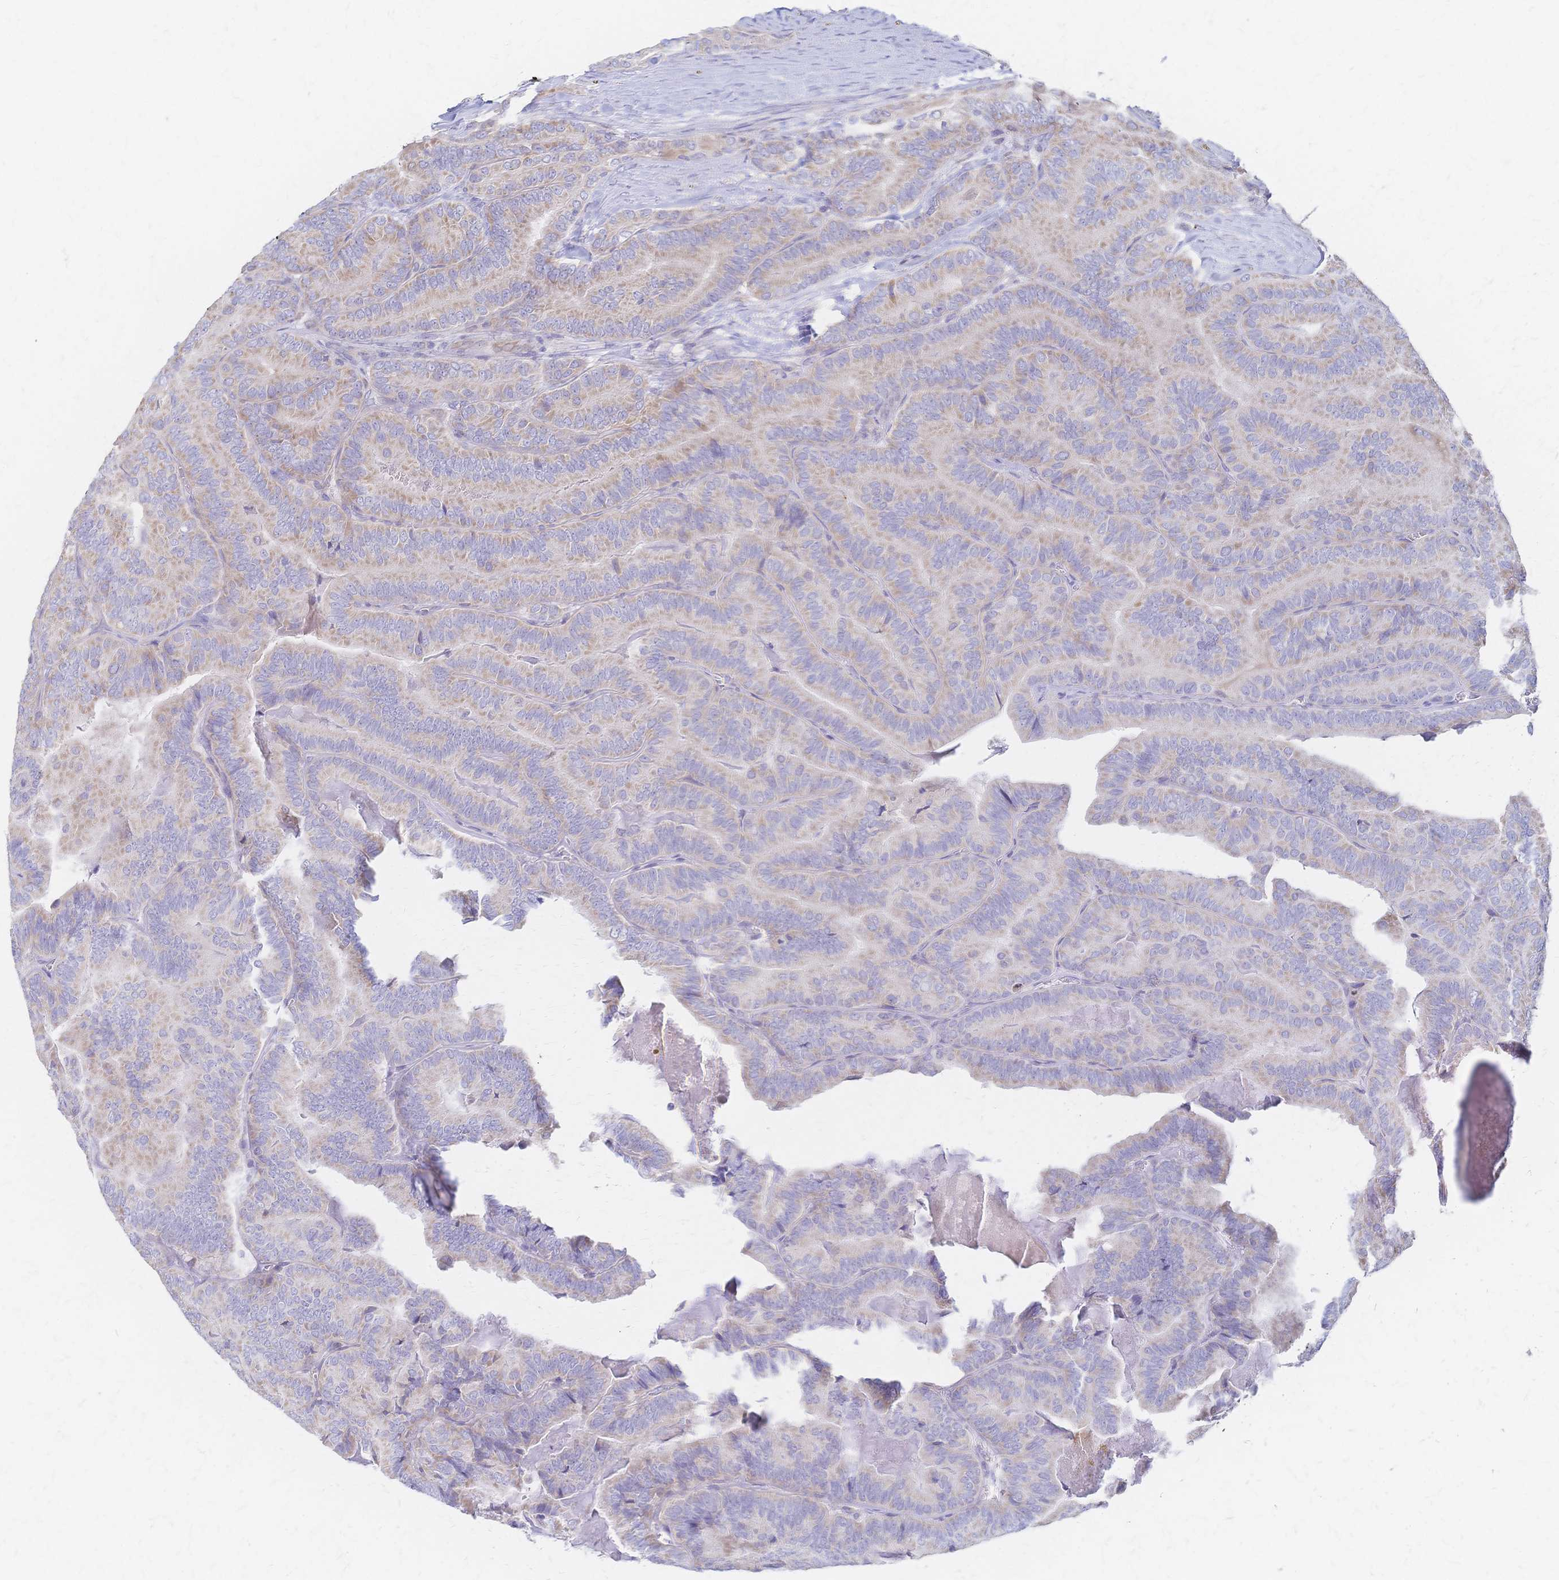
{"staining": {"intensity": "weak", "quantity": ">75%", "location": "cytoplasmic/membranous"}, "tissue": "thyroid cancer", "cell_type": "Tumor cells", "image_type": "cancer", "snomed": [{"axis": "morphology", "description": "Papillary adenocarcinoma, NOS"}, {"axis": "topography", "description": "Thyroid gland"}], "caption": "DAB (3,3'-diaminobenzidine) immunohistochemical staining of human thyroid papillary adenocarcinoma shows weak cytoplasmic/membranous protein expression in approximately >75% of tumor cells.", "gene": "CYB5A", "patient": {"sex": "female", "age": 75}}